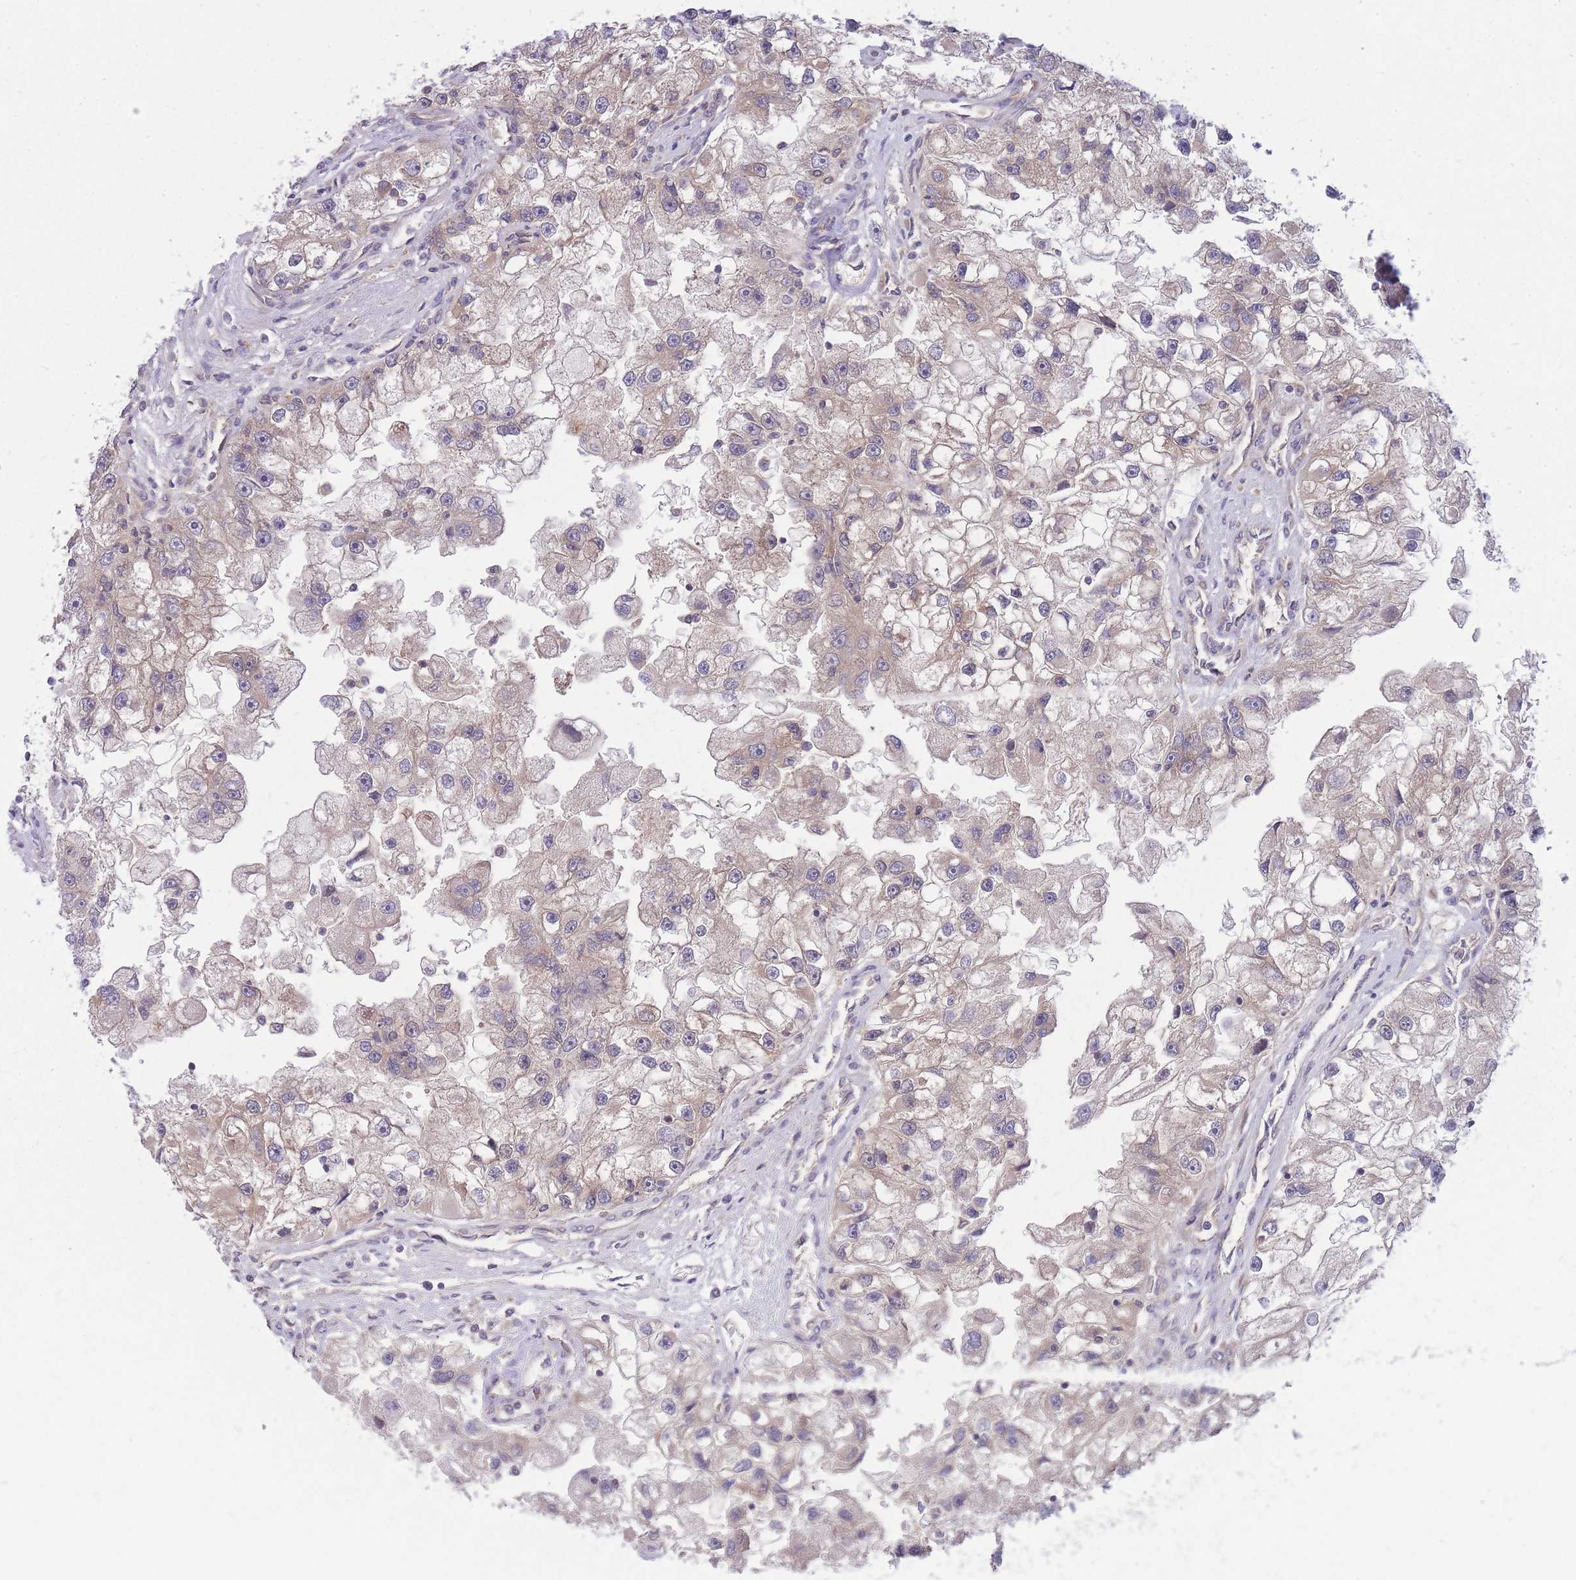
{"staining": {"intensity": "weak", "quantity": "<25%", "location": "cytoplasmic/membranous"}, "tissue": "renal cancer", "cell_type": "Tumor cells", "image_type": "cancer", "snomed": [{"axis": "morphology", "description": "Adenocarcinoma, NOS"}, {"axis": "topography", "description": "Kidney"}], "caption": "The photomicrograph demonstrates no staining of tumor cells in renal cancer (adenocarcinoma).", "gene": "PFDN6", "patient": {"sex": "male", "age": 63}}